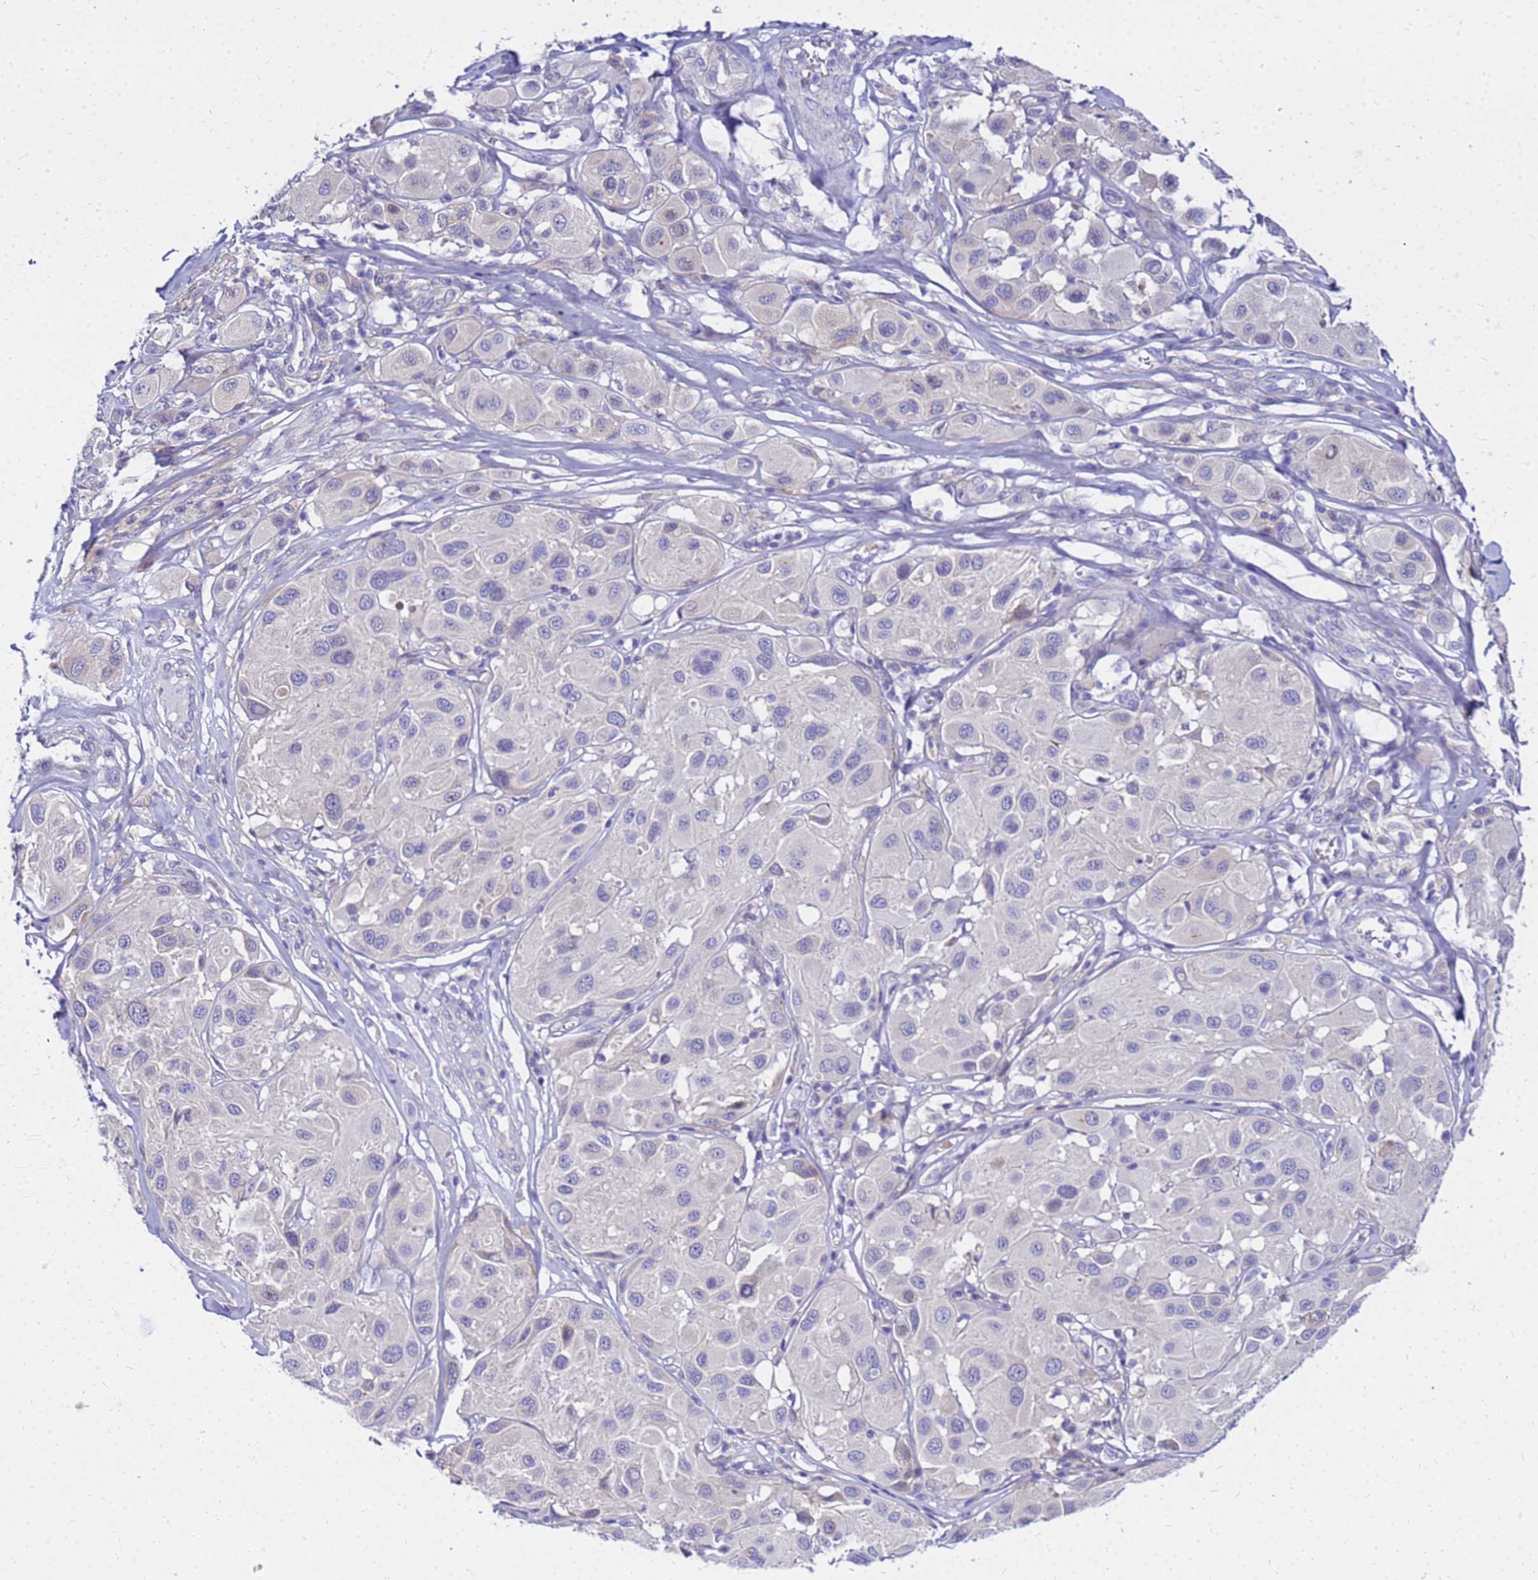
{"staining": {"intensity": "negative", "quantity": "none", "location": "none"}, "tissue": "melanoma", "cell_type": "Tumor cells", "image_type": "cancer", "snomed": [{"axis": "morphology", "description": "Malignant melanoma, Metastatic site"}, {"axis": "topography", "description": "Skin"}], "caption": "Immunohistochemistry (IHC) image of neoplastic tissue: human malignant melanoma (metastatic site) stained with DAB reveals no significant protein expression in tumor cells.", "gene": "HERC5", "patient": {"sex": "male", "age": 41}}